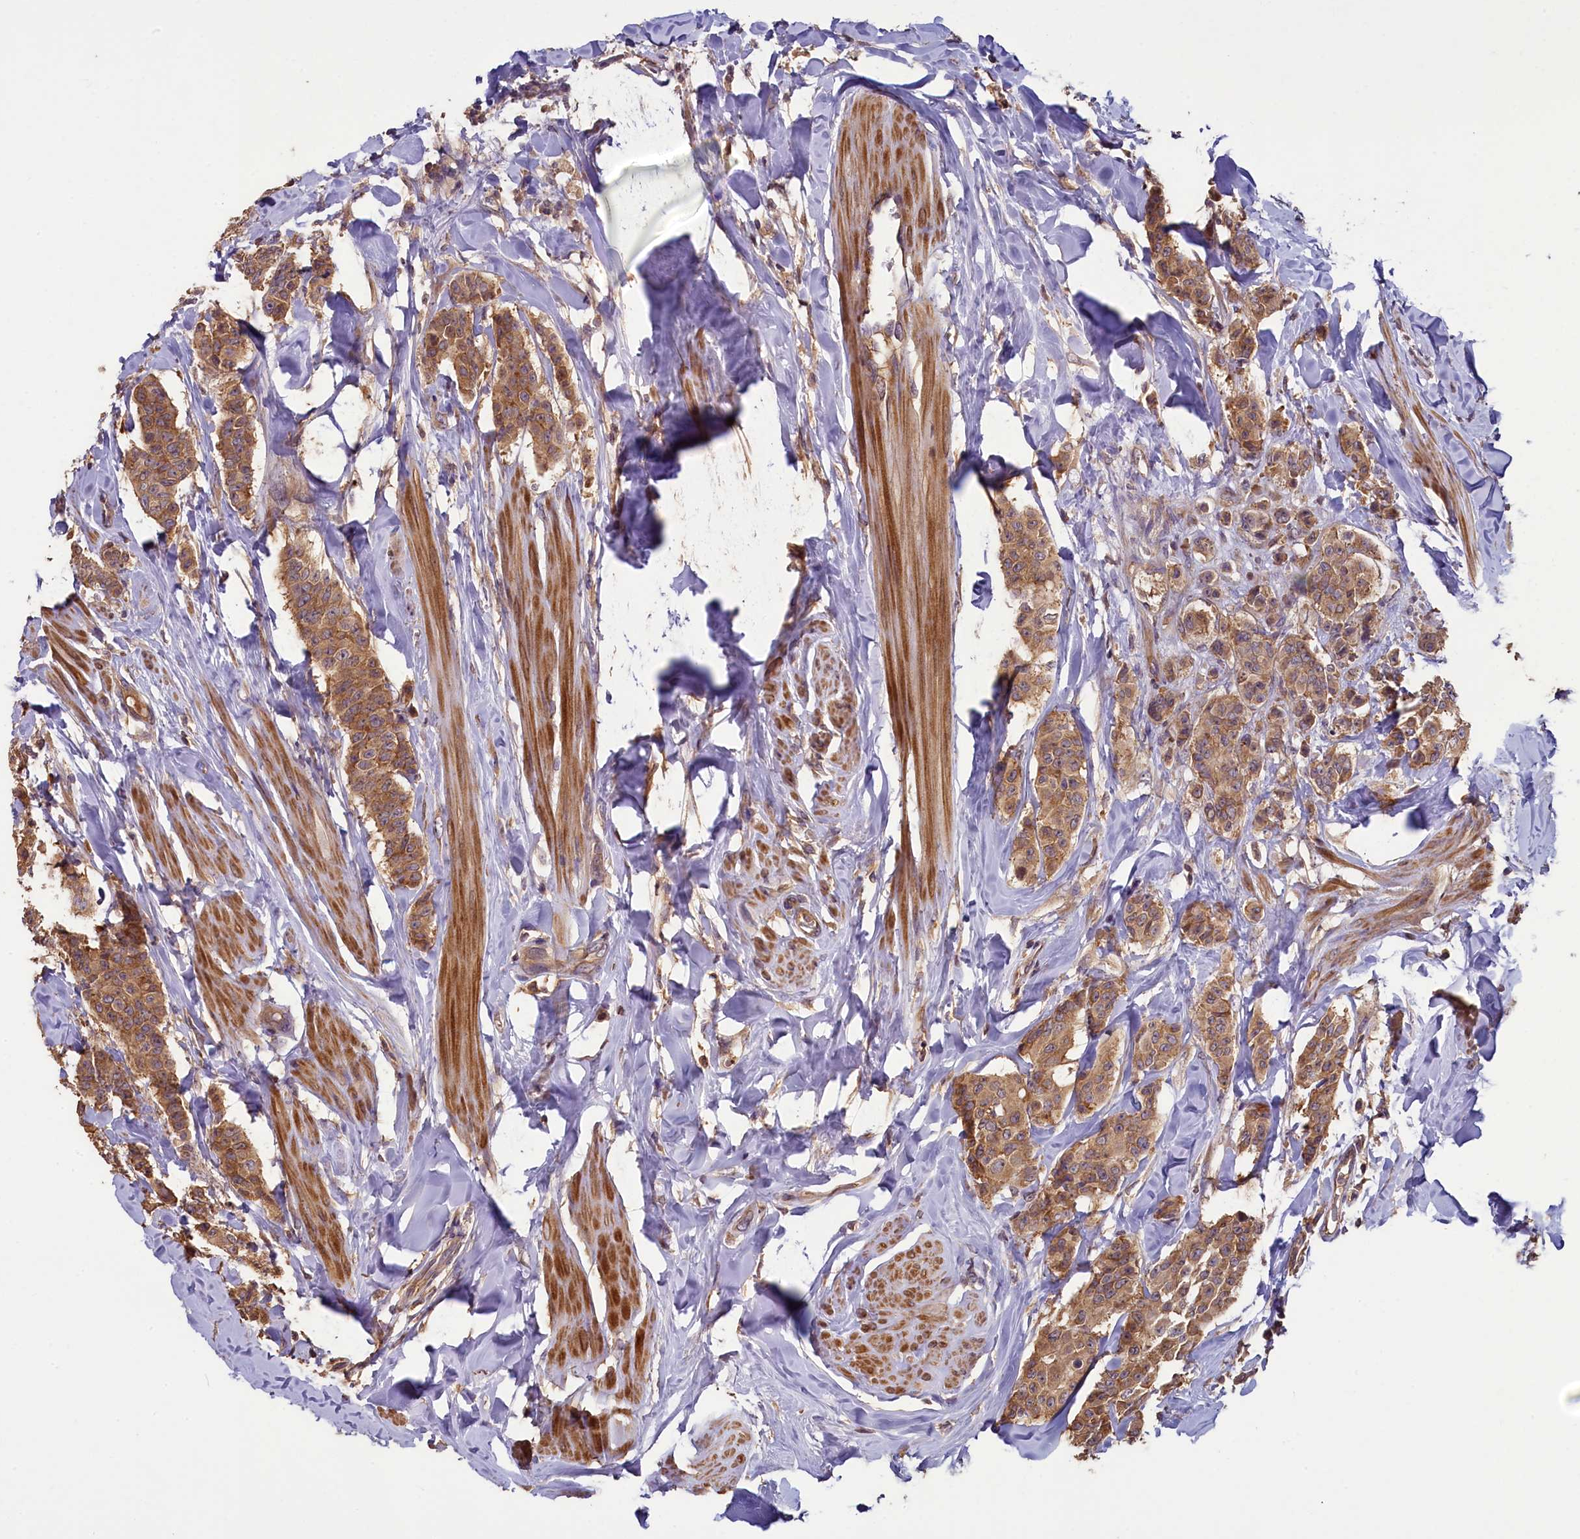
{"staining": {"intensity": "moderate", "quantity": ">75%", "location": "cytoplasmic/membranous"}, "tissue": "breast cancer", "cell_type": "Tumor cells", "image_type": "cancer", "snomed": [{"axis": "morphology", "description": "Duct carcinoma"}, {"axis": "topography", "description": "Breast"}], "caption": "Immunohistochemical staining of infiltrating ductal carcinoma (breast) demonstrates medium levels of moderate cytoplasmic/membranous protein staining in approximately >75% of tumor cells. (DAB (3,3'-diaminobenzidine) IHC, brown staining for protein, blue staining for nuclei).", "gene": "NUDT6", "patient": {"sex": "female", "age": 40}}